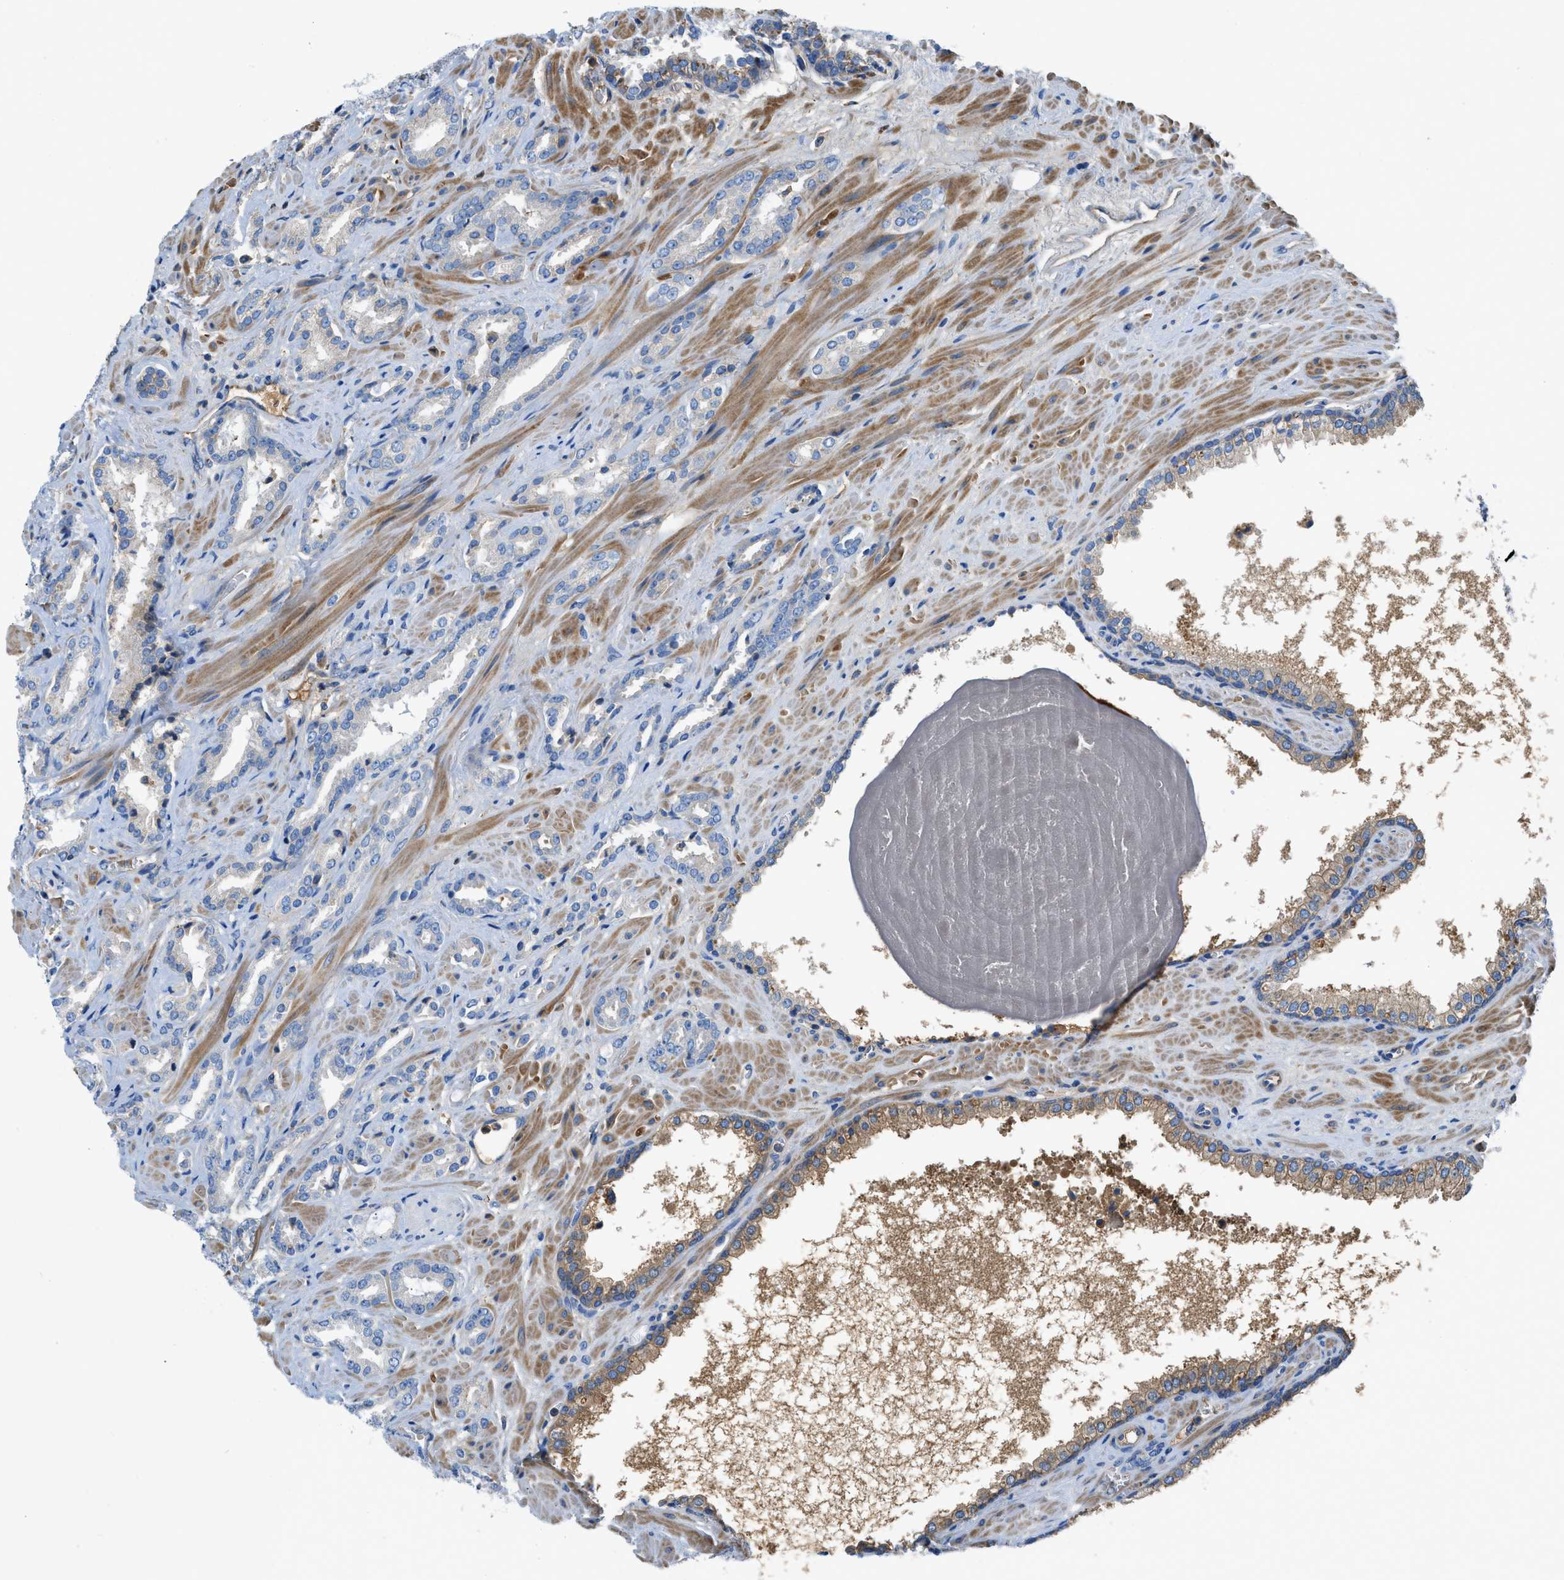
{"staining": {"intensity": "negative", "quantity": "none", "location": "none"}, "tissue": "prostate cancer", "cell_type": "Tumor cells", "image_type": "cancer", "snomed": [{"axis": "morphology", "description": "Adenocarcinoma, High grade"}, {"axis": "topography", "description": "Prostate"}], "caption": "The immunohistochemistry (IHC) micrograph has no significant expression in tumor cells of adenocarcinoma (high-grade) (prostate) tissue.", "gene": "ATP6V0D1", "patient": {"sex": "male", "age": 64}}